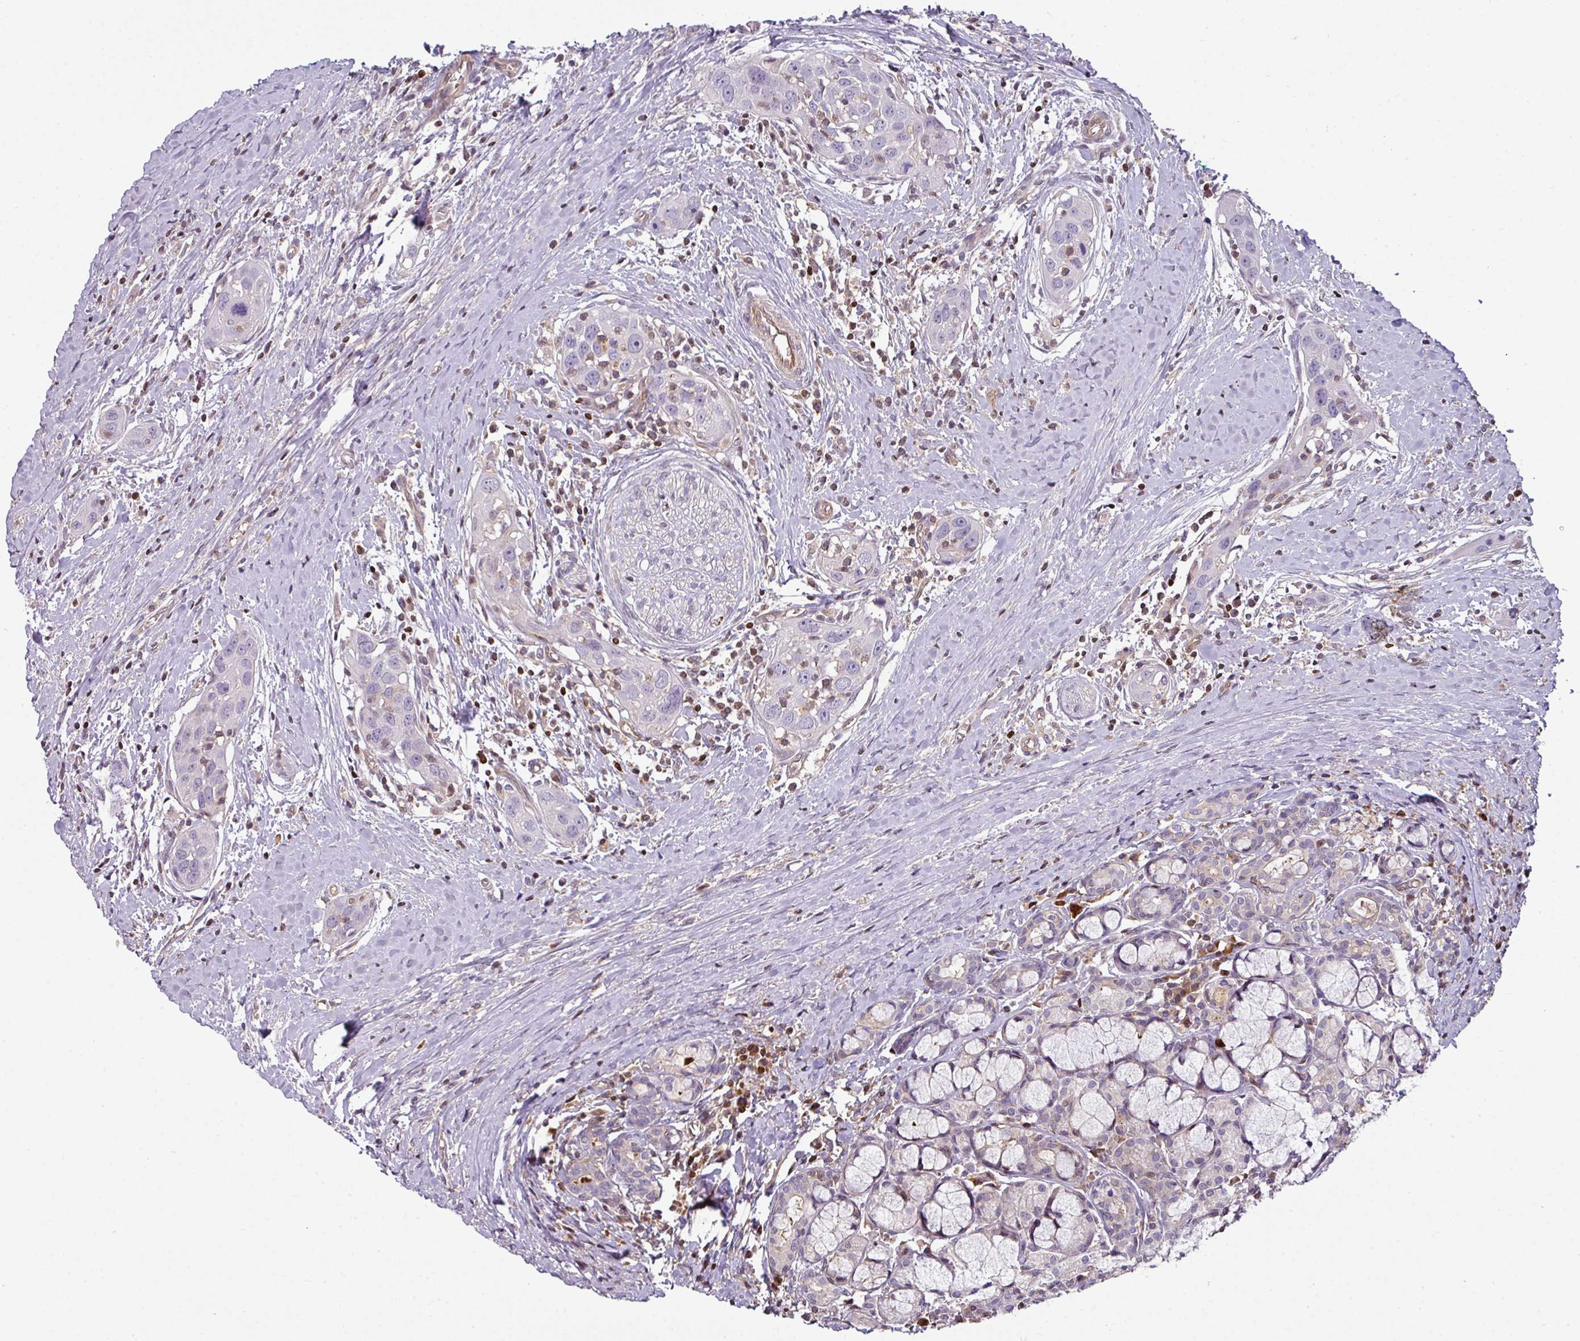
{"staining": {"intensity": "negative", "quantity": "none", "location": "none"}, "tissue": "head and neck cancer", "cell_type": "Tumor cells", "image_type": "cancer", "snomed": [{"axis": "morphology", "description": "Squamous cell carcinoma, NOS"}, {"axis": "topography", "description": "Oral tissue"}, {"axis": "topography", "description": "Head-Neck"}], "caption": "The micrograph shows no significant expression in tumor cells of head and neck squamous cell carcinoma.", "gene": "STAT5A", "patient": {"sex": "female", "age": 50}}